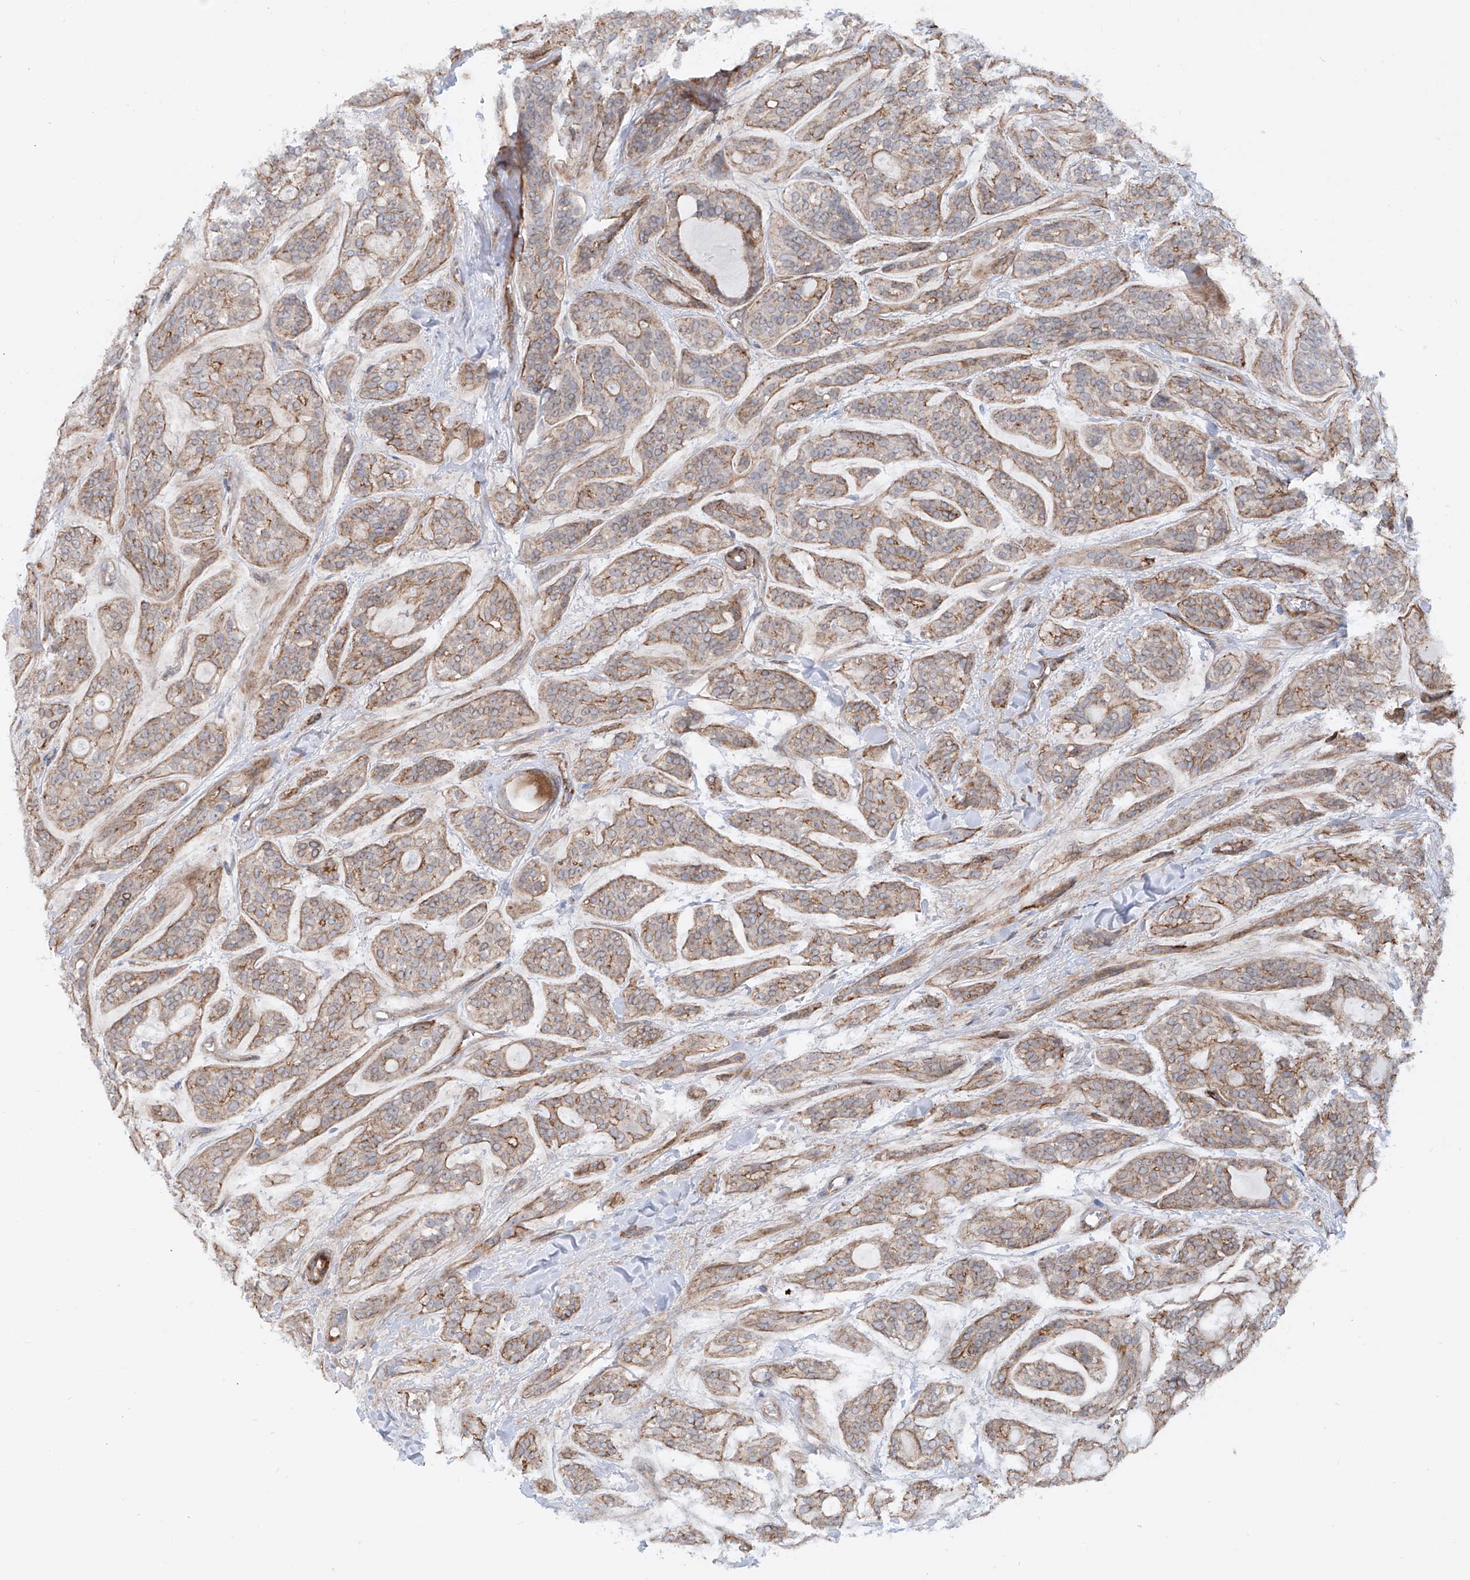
{"staining": {"intensity": "moderate", "quantity": ">75%", "location": "cytoplasmic/membranous"}, "tissue": "head and neck cancer", "cell_type": "Tumor cells", "image_type": "cancer", "snomed": [{"axis": "morphology", "description": "Adenocarcinoma, NOS"}, {"axis": "topography", "description": "Head-Neck"}], "caption": "Head and neck adenocarcinoma was stained to show a protein in brown. There is medium levels of moderate cytoplasmic/membranous expression in approximately >75% of tumor cells. The staining is performed using DAB brown chromogen to label protein expression. The nuclei are counter-stained blue using hematoxylin.", "gene": "ZNF490", "patient": {"sex": "male", "age": 66}}